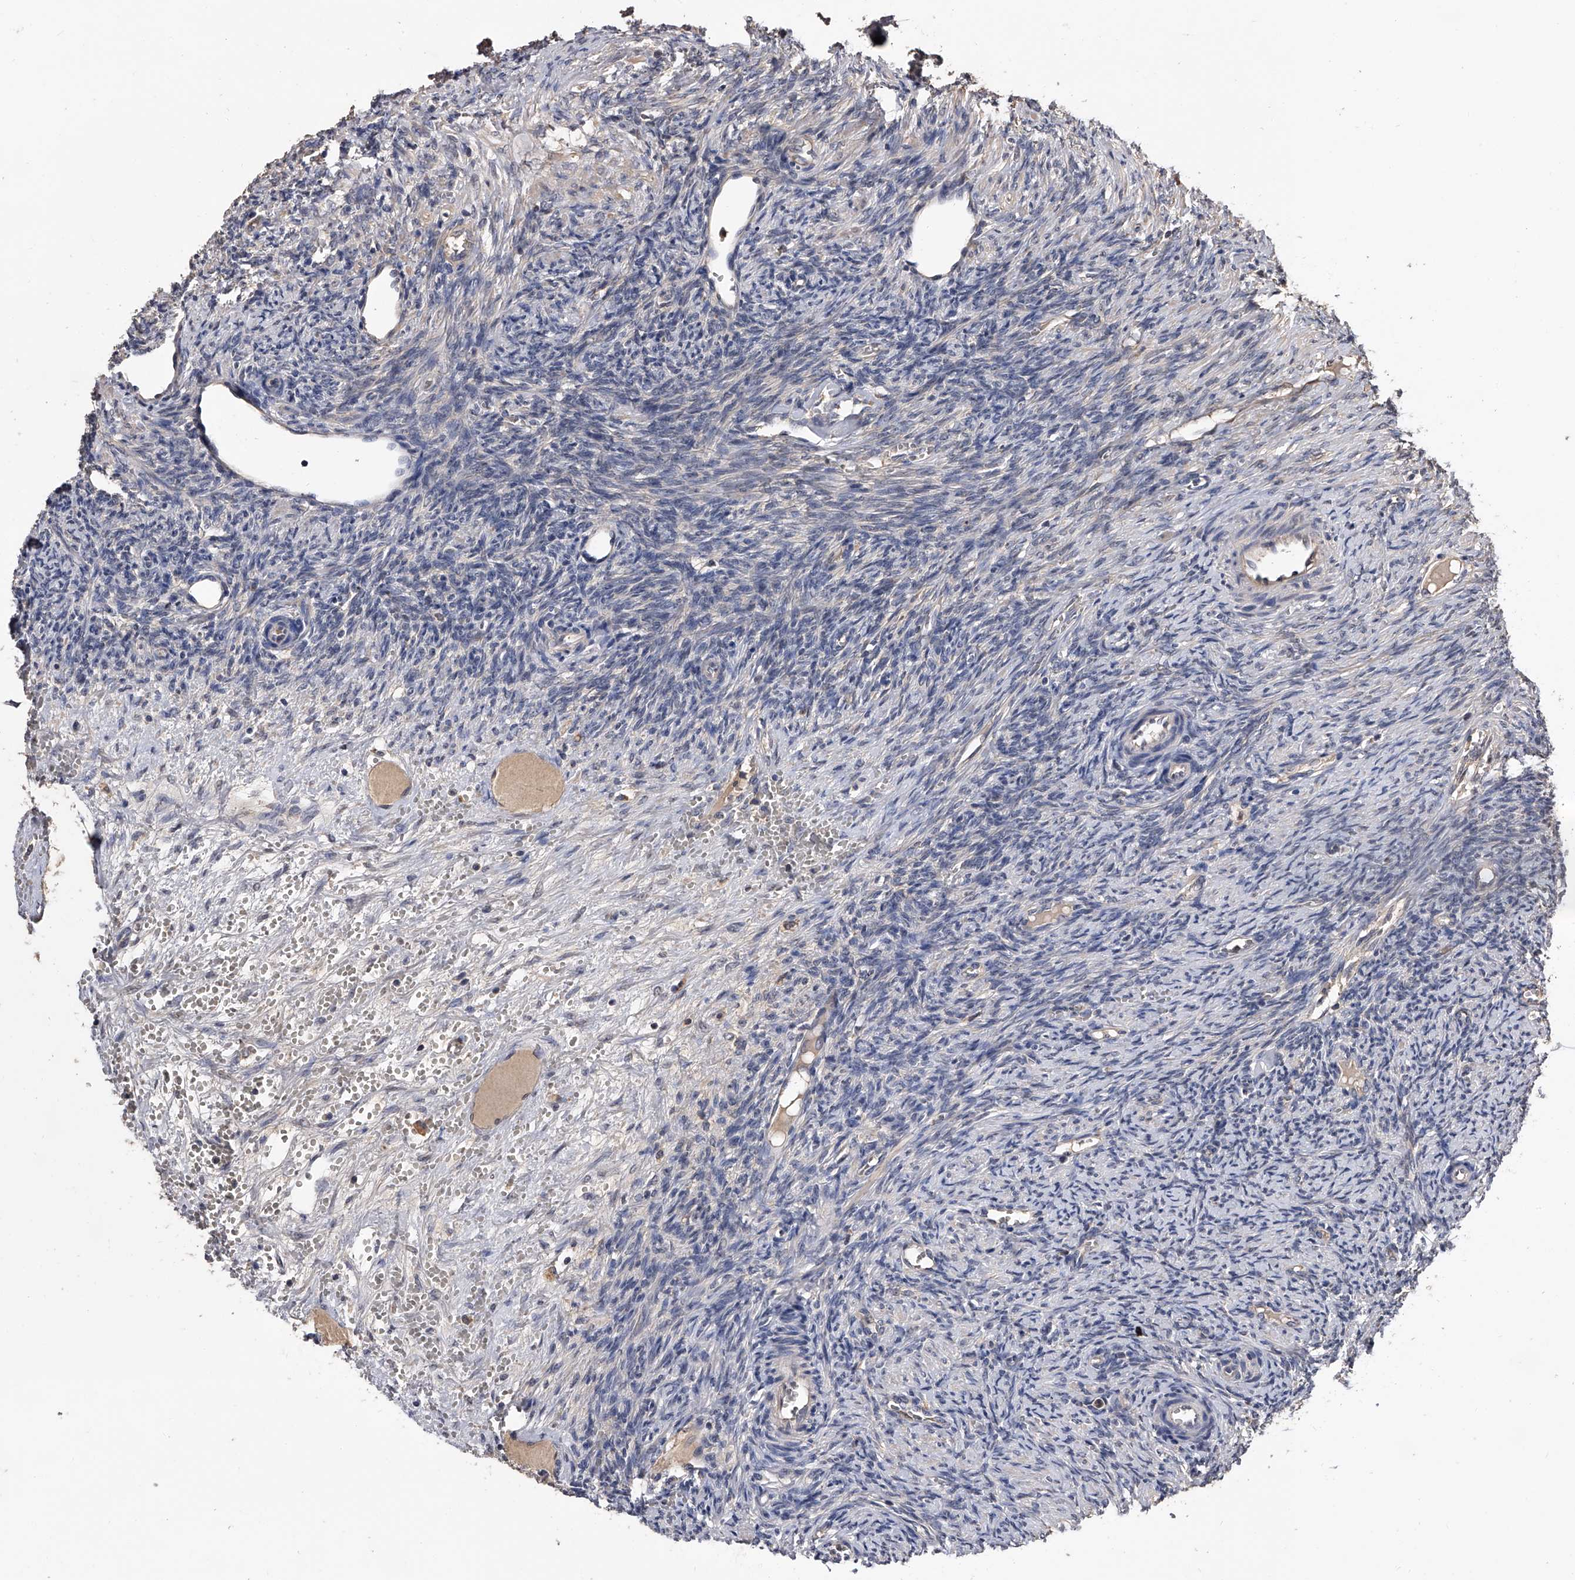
{"staining": {"intensity": "moderate", "quantity": ">75%", "location": "cytoplasmic/membranous,nuclear"}, "tissue": "ovary", "cell_type": "Follicle cells", "image_type": "normal", "snomed": [{"axis": "morphology", "description": "Normal tissue, NOS"}, {"axis": "topography", "description": "Ovary"}], "caption": "Unremarkable ovary was stained to show a protein in brown. There is medium levels of moderate cytoplasmic/membranous,nuclear staining in about >75% of follicle cells. (DAB = brown stain, brightfield microscopy at high magnification).", "gene": "EFCAB7", "patient": {"sex": "female", "age": 41}}